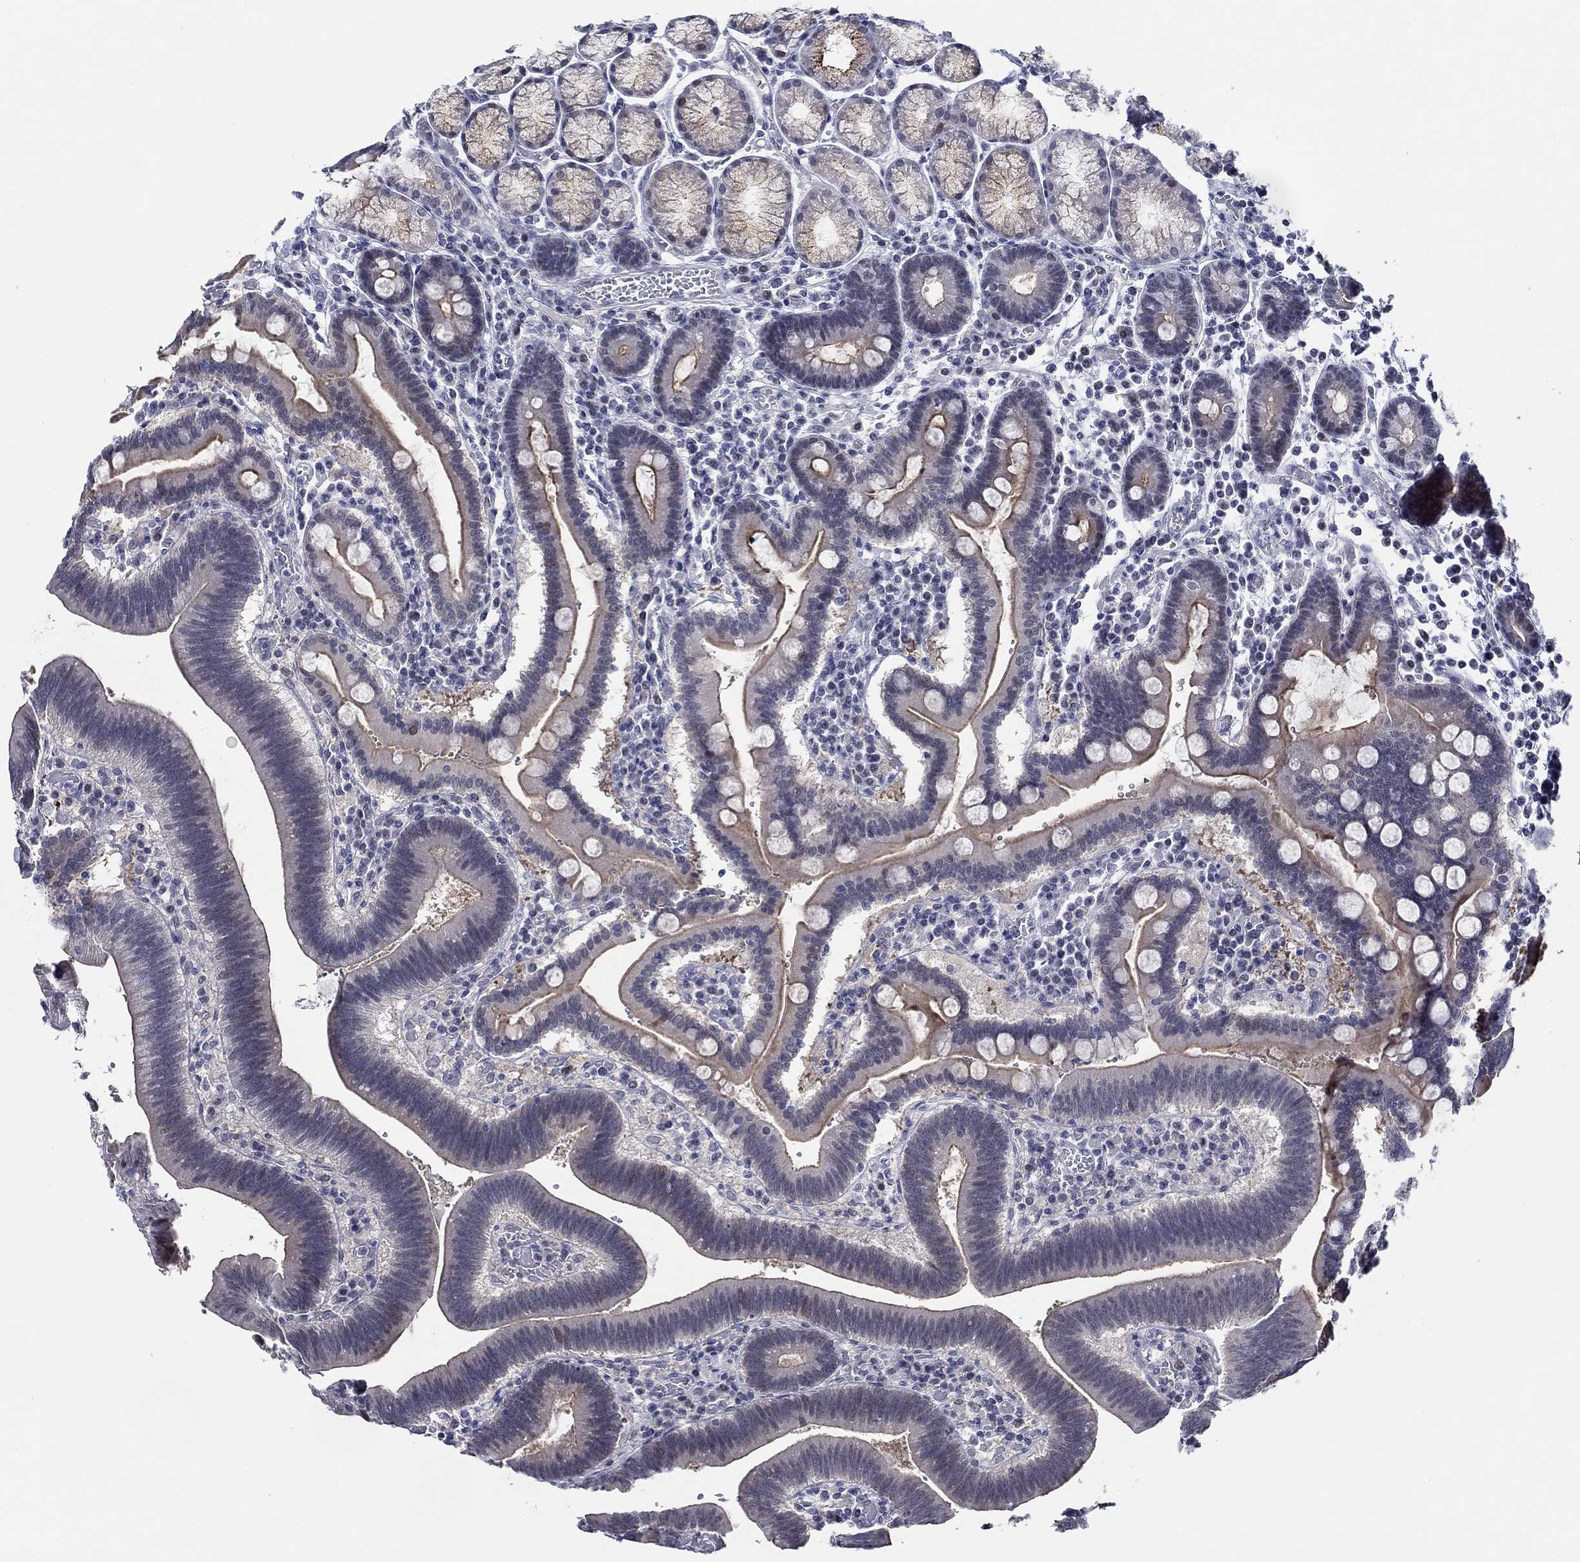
{"staining": {"intensity": "moderate", "quantity": "25%-75%", "location": "cytoplasmic/membranous"}, "tissue": "duodenum", "cell_type": "Glandular cells", "image_type": "normal", "snomed": [{"axis": "morphology", "description": "Normal tissue, NOS"}, {"axis": "topography", "description": "Duodenum"}], "caption": "Immunohistochemistry (IHC) staining of benign duodenum, which demonstrates medium levels of moderate cytoplasmic/membranous expression in approximately 25%-75% of glandular cells indicating moderate cytoplasmic/membranous protein expression. The staining was performed using DAB (3,3'-diaminobenzidine) (brown) for protein detection and nuclei were counterstained in hematoxylin (blue).", "gene": "SLC34A1", "patient": {"sex": "female", "age": 62}}